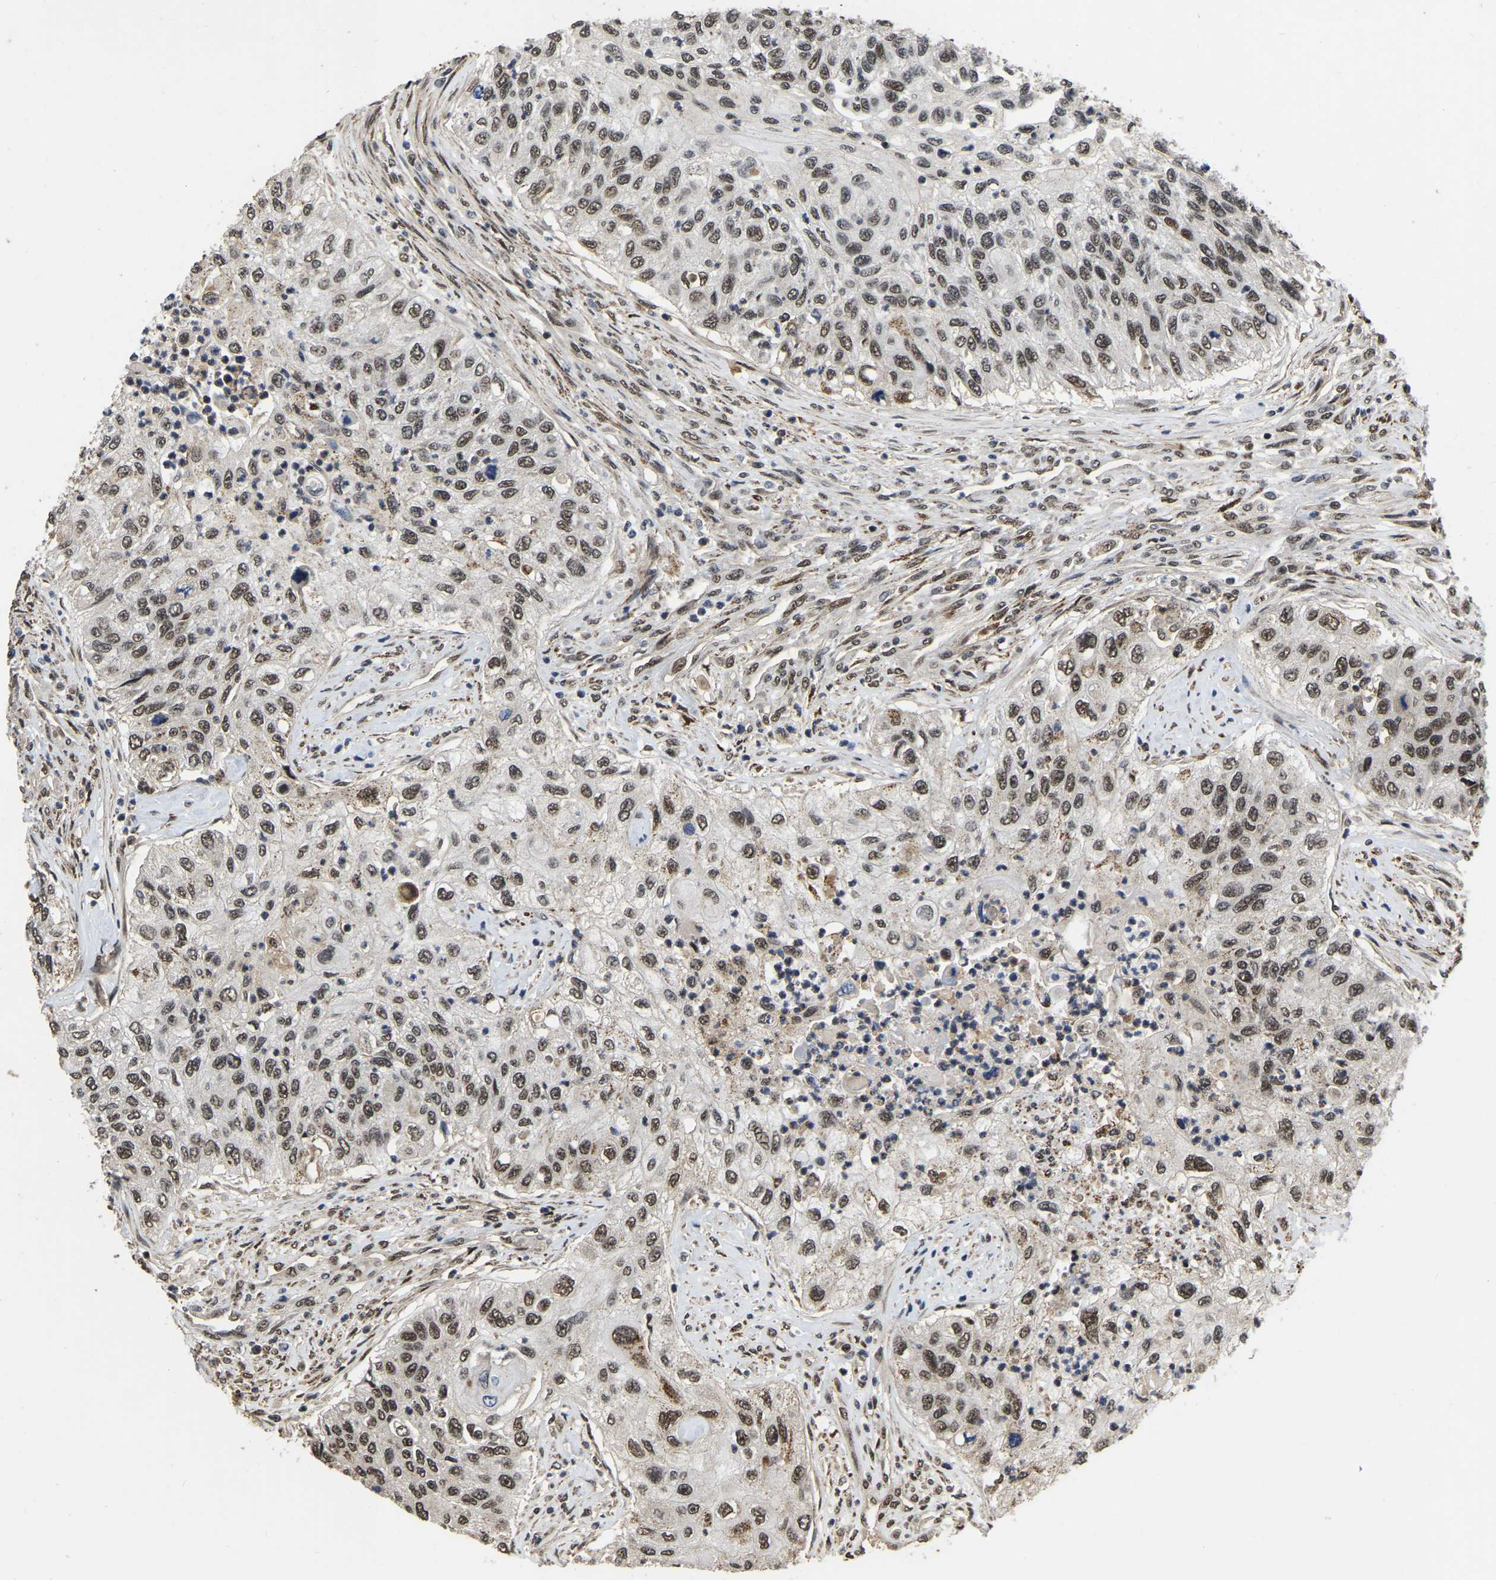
{"staining": {"intensity": "moderate", "quantity": ">75%", "location": "nuclear"}, "tissue": "urothelial cancer", "cell_type": "Tumor cells", "image_type": "cancer", "snomed": [{"axis": "morphology", "description": "Urothelial carcinoma, High grade"}, {"axis": "topography", "description": "Urinary bladder"}], "caption": "Immunohistochemistry photomicrograph of human high-grade urothelial carcinoma stained for a protein (brown), which displays medium levels of moderate nuclear staining in approximately >75% of tumor cells.", "gene": "CIAO1", "patient": {"sex": "female", "age": 60}}